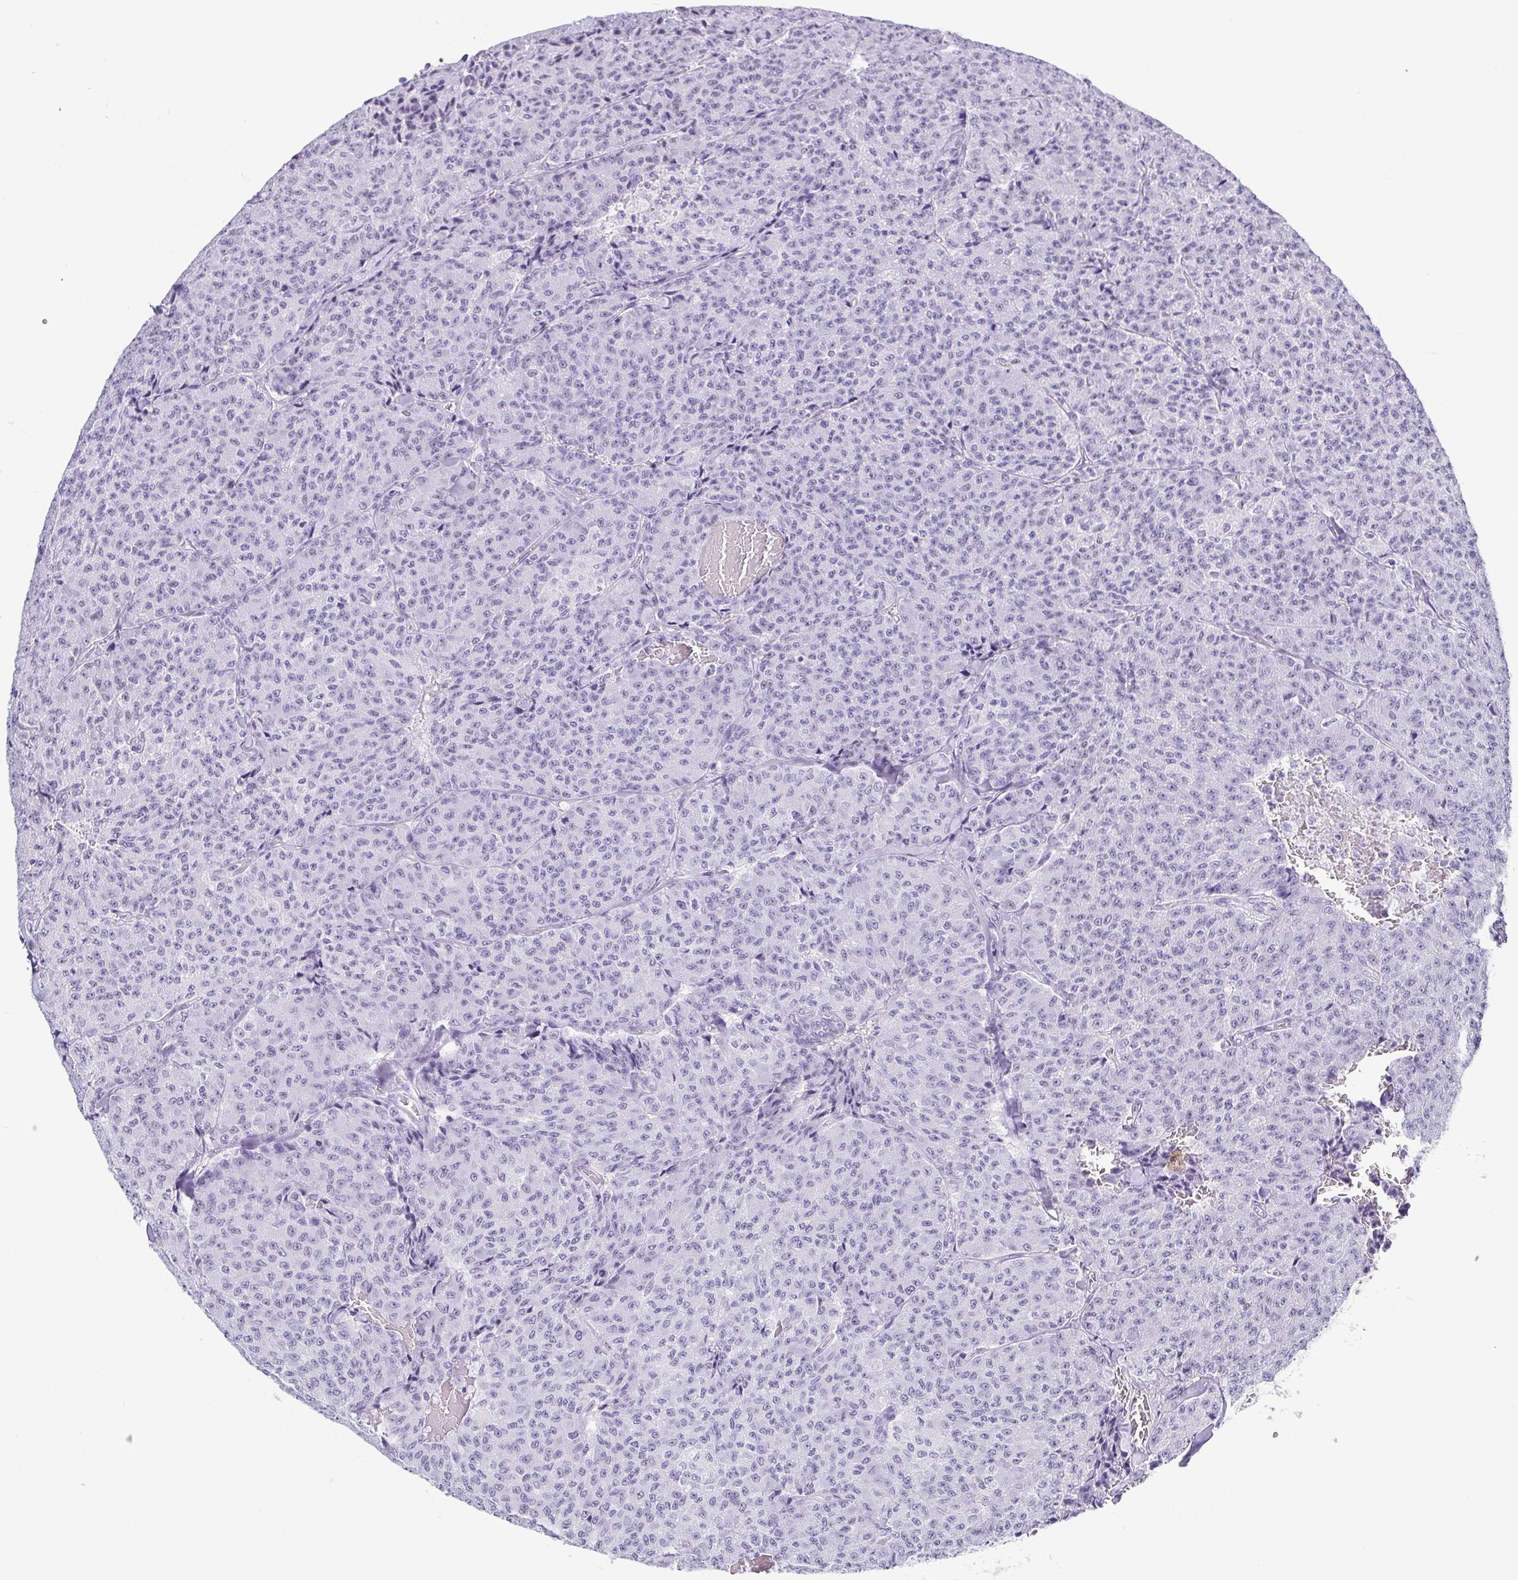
{"staining": {"intensity": "negative", "quantity": "none", "location": "none"}, "tissue": "carcinoid", "cell_type": "Tumor cells", "image_type": "cancer", "snomed": [{"axis": "morphology", "description": "Carcinoid, malignant, NOS"}, {"axis": "topography", "description": "Lung"}], "caption": "This image is of malignant carcinoid stained with immunohistochemistry to label a protein in brown with the nuclei are counter-stained blue. There is no expression in tumor cells. (DAB (3,3'-diaminobenzidine) immunohistochemistry (IHC), high magnification).", "gene": "BZW1", "patient": {"sex": "male", "age": 71}}